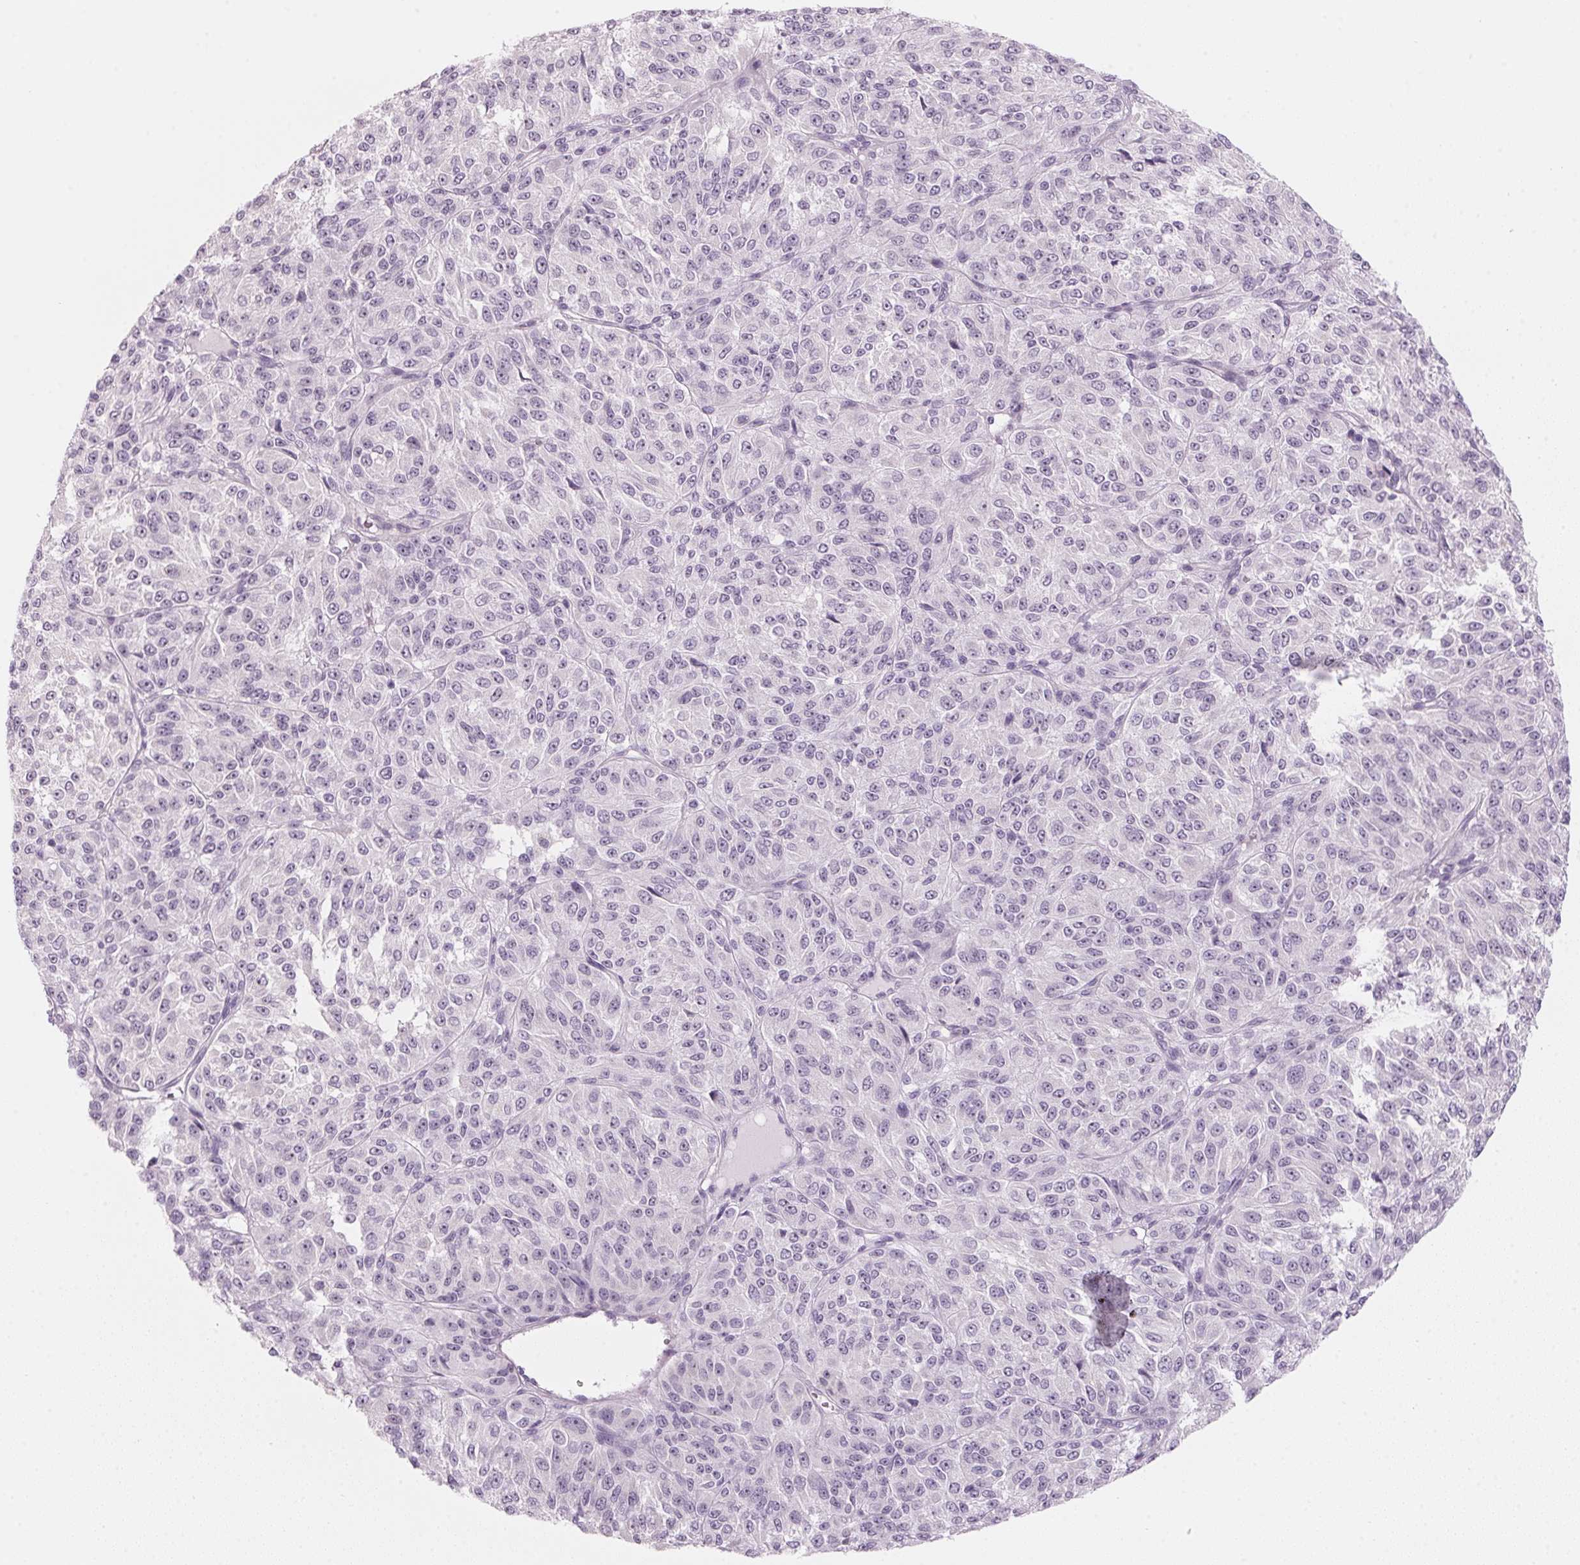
{"staining": {"intensity": "negative", "quantity": "none", "location": "none"}, "tissue": "melanoma", "cell_type": "Tumor cells", "image_type": "cancer", "snomed": [{"axis": "morphology", "description": "Malignant melanoma, Metastatic site"}, {"axis": "topography", "description": "Brain"}], "caption": "High magnification brightfield microscopy of malignant melanoma (metastatic site) stained with DAB (brown) and counterstained with hematoxylin (blue): tumor cells show no significant expression.", "gene": "DNTTIP2", "patient": {"sex": "female", "age": 56}}